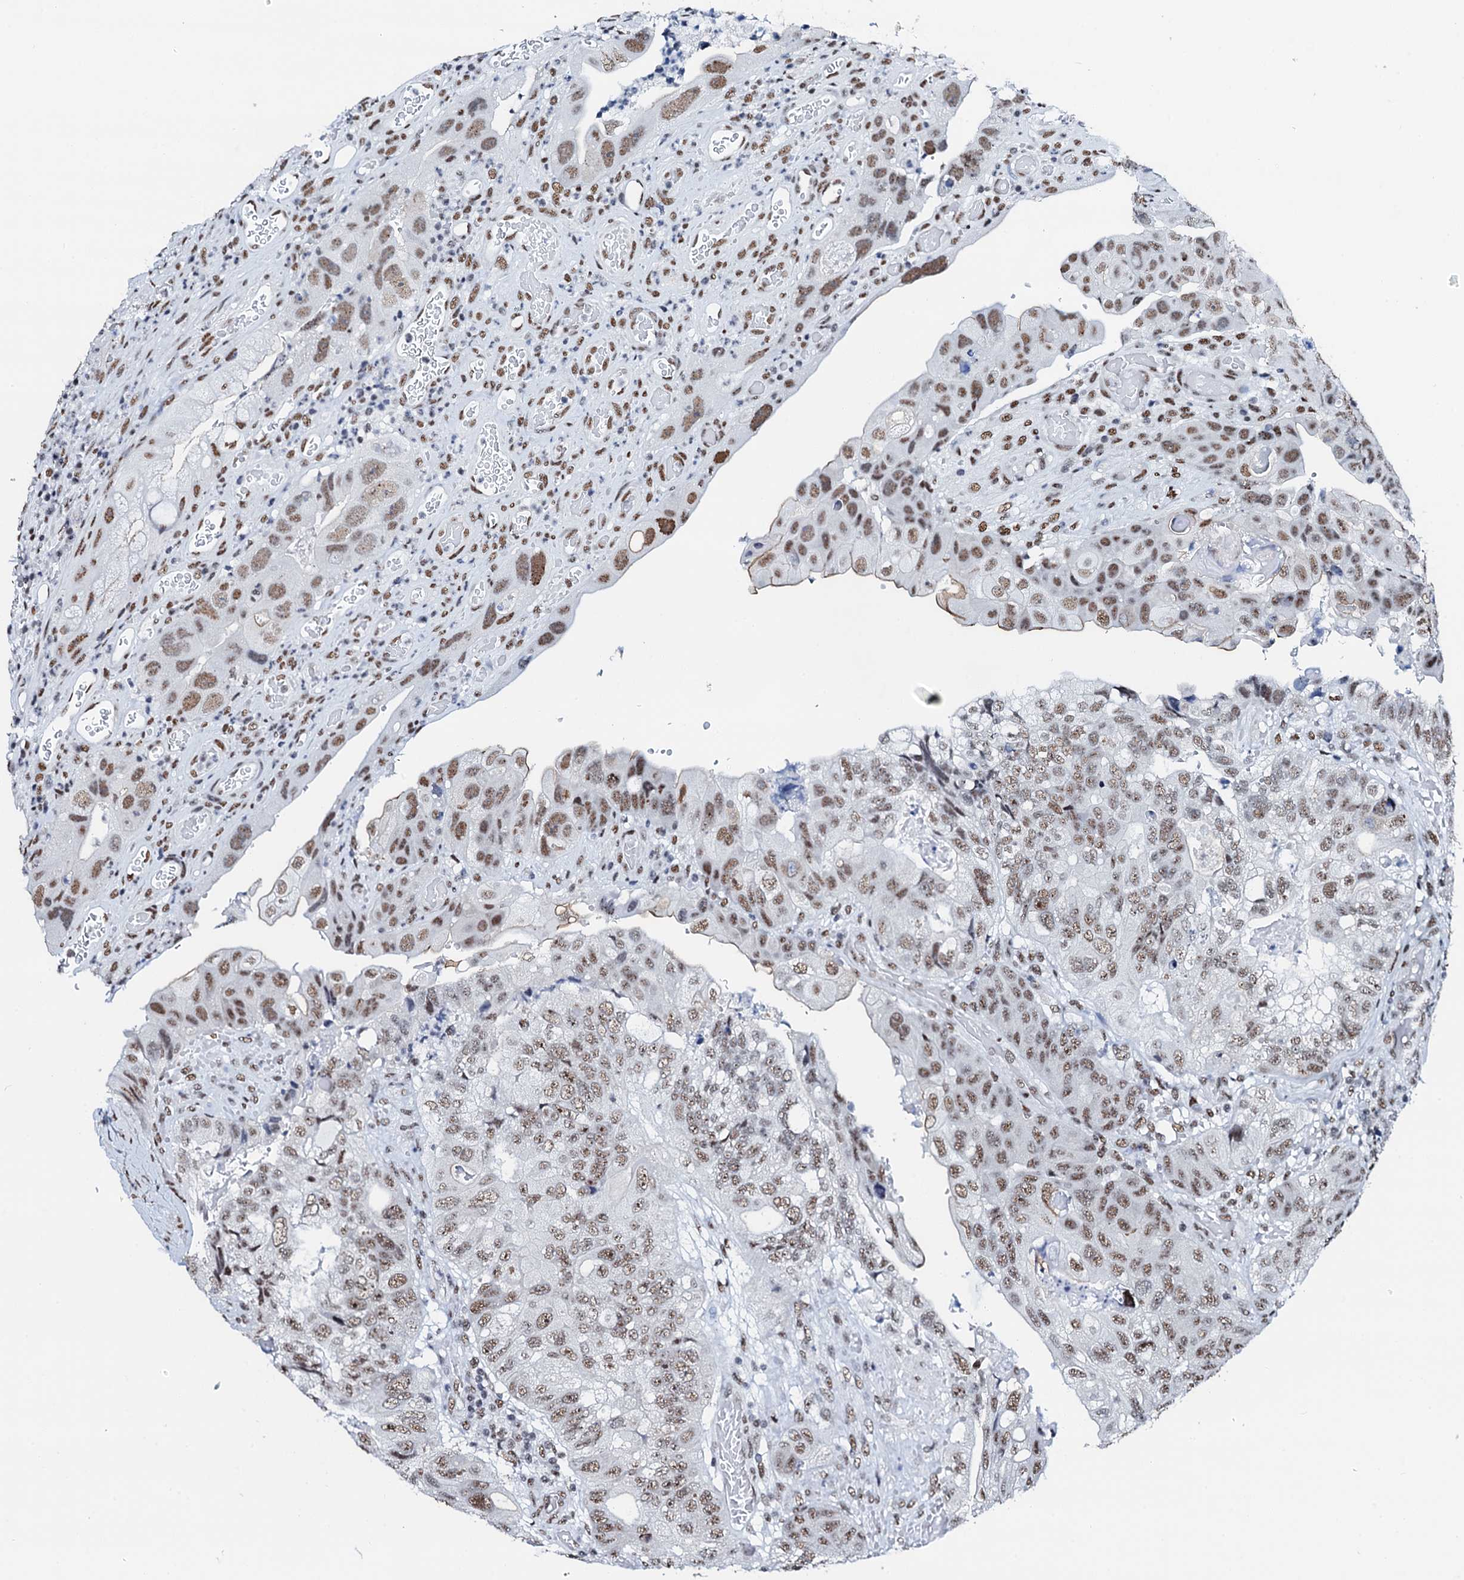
{"staining": {"intensity": "moderate", "quantity": ">75%", "location": "nuclear"}, "tissue": "colorectal cancer", "cell_type": "Tumor cells", "image_type": "cancer", "snomed": [{"axis": "morphology", "description": "Adenocarcinoma, NOS"}, {"axis": "topography", "description": "Rectum"}], "caption": "DAB immunohistochemical staining of human colorectal cancer demonstrates moderate nuclear protein expression in about >75% of tumor cells.", "gene": "NKAPD1", "patient": {"sex": "male", "age": 63}}